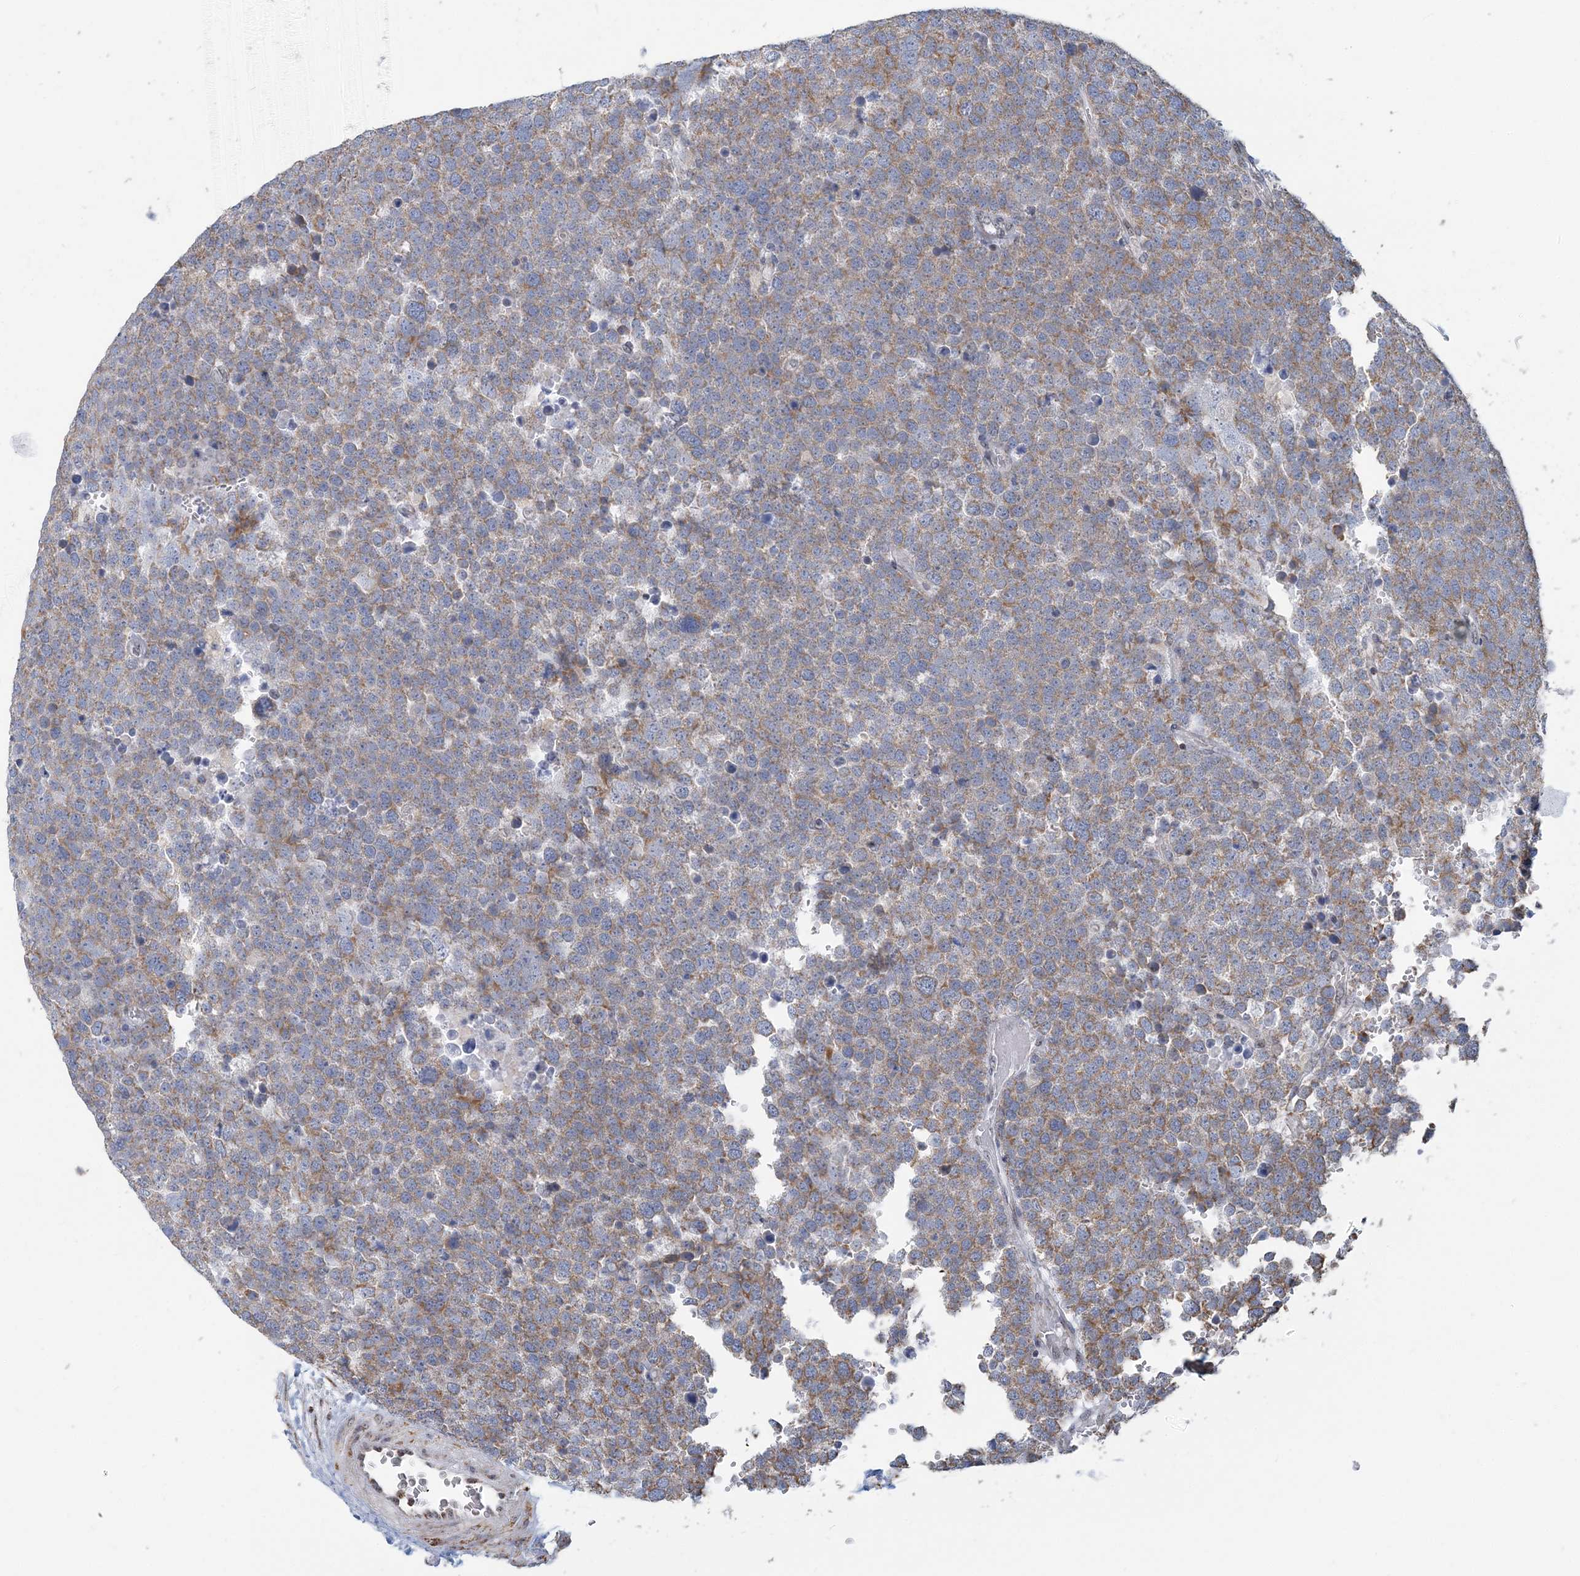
{"staining": {"intensity": "moderate", "quantity": ">75%", "location": "cytoplasmic/membranous"}, "tissue": "testis cancer", "cell_type": "Tumor cells", "image_type": "cancer", "snomed": [{"axis": "morphology", "description": "Seminoma, NOS"}, {"axis": "topography", "description": "Testis"}], "caption": "Tumor cells demonstrate medium levels of moderate cytoplasmic/membranous staining in about >75% of cells in human testis seminoma.", "gene": "SUCLG1", "patient": {"sex": "male", "age": 71}}